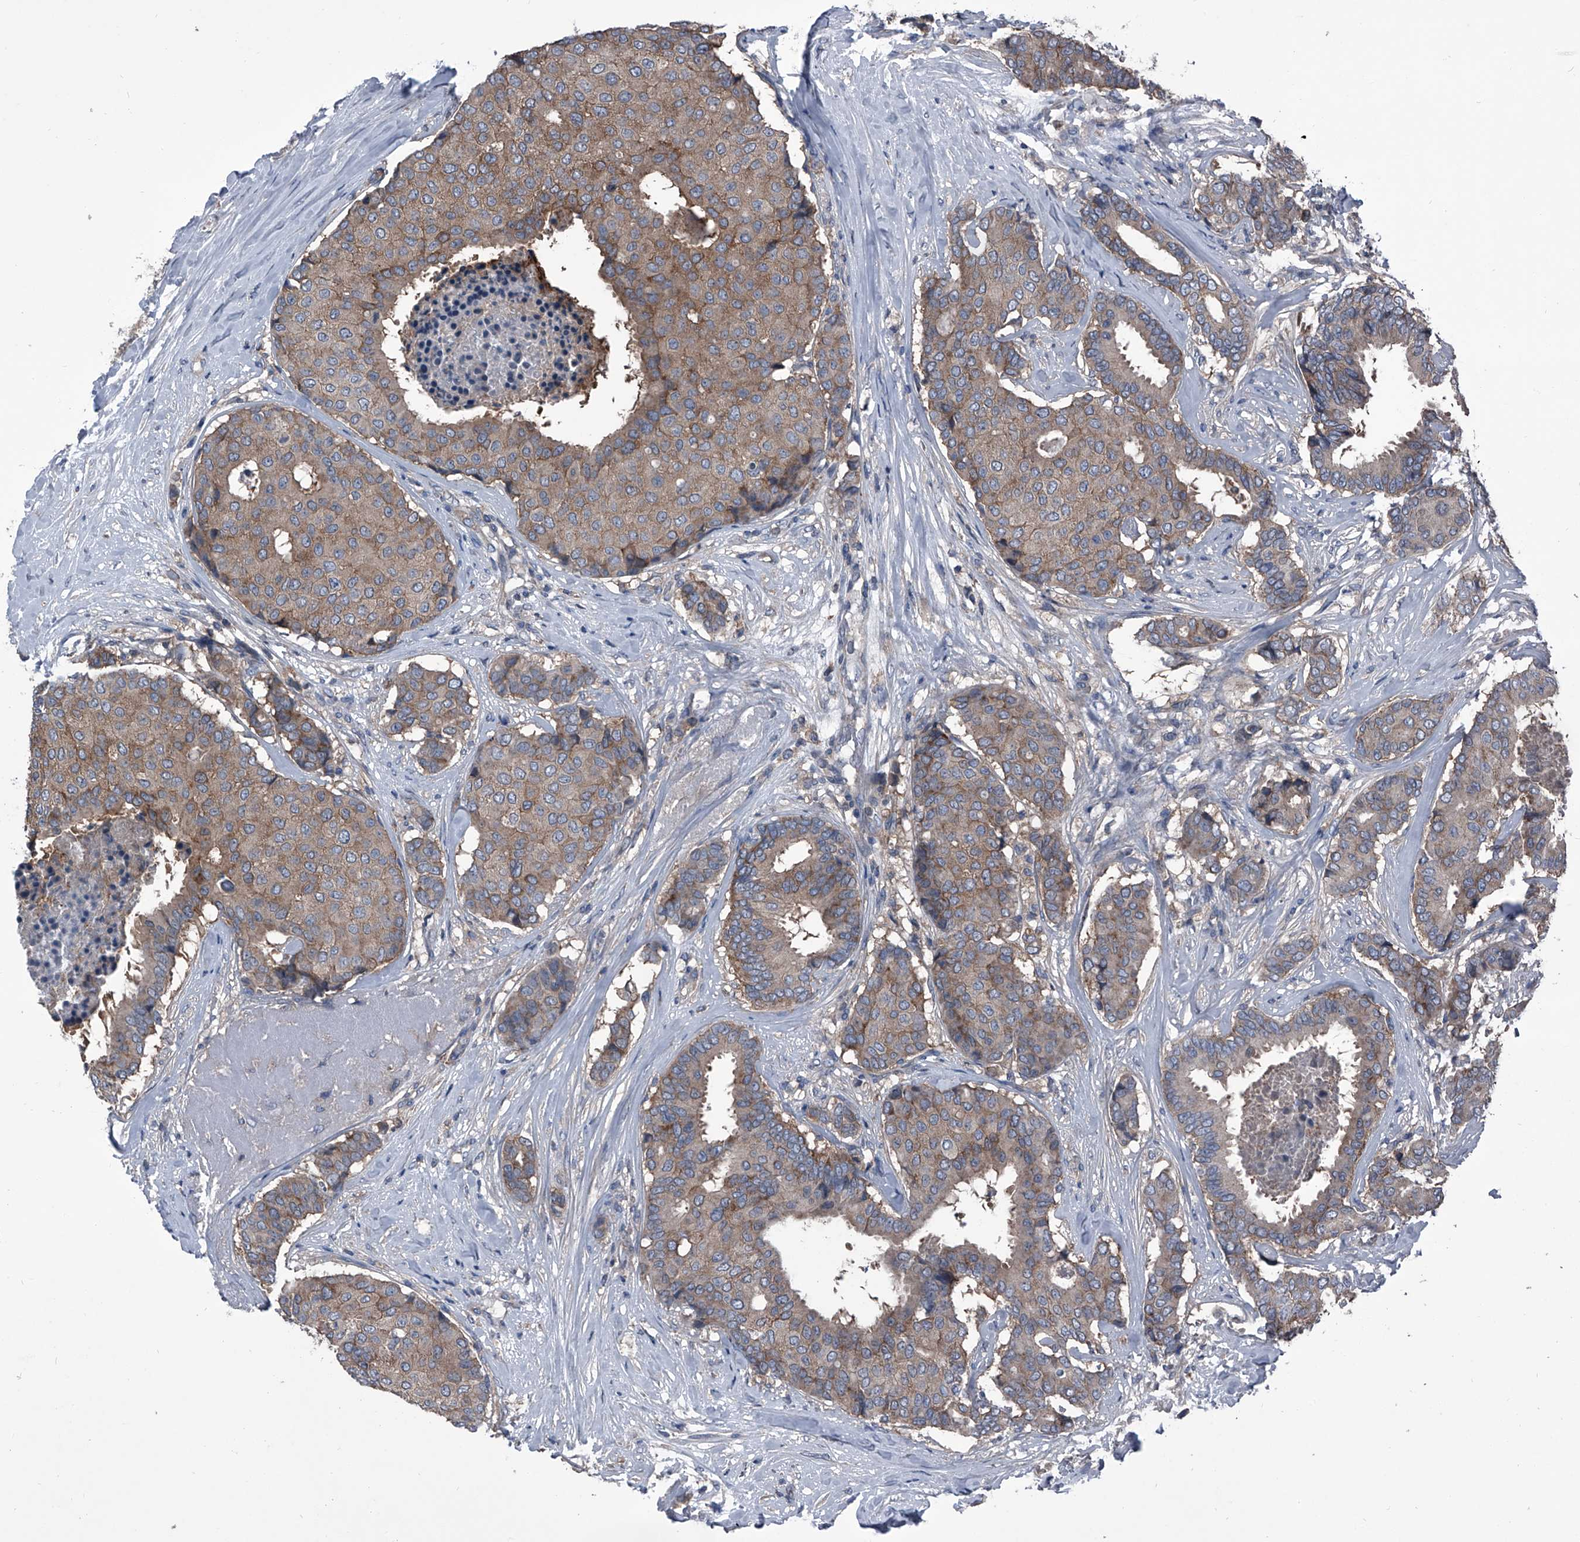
{"staining": {"intensity": "weak", "quantity": ">75%", "location": "cytoplasmic/membranous"}, "tissue": "breast cancer", "cell_type": "Tumor cells", "image_type": "cancer", "snomed": [{"axis": "morphology", "description": "Duct carcinoma"}, {"axis": "topography", "description": "Breast"}], "caption": "An immunohistochemistry image of neoplastic tissue is shown. Protein staining in brown labels weak cytoplasmic/membranous positivity in breast cancer (invasive ductal carcinoma) within tumor cells.", "gene": "PIP5K1A", "patient": {"sex": "female", "age": 75}}